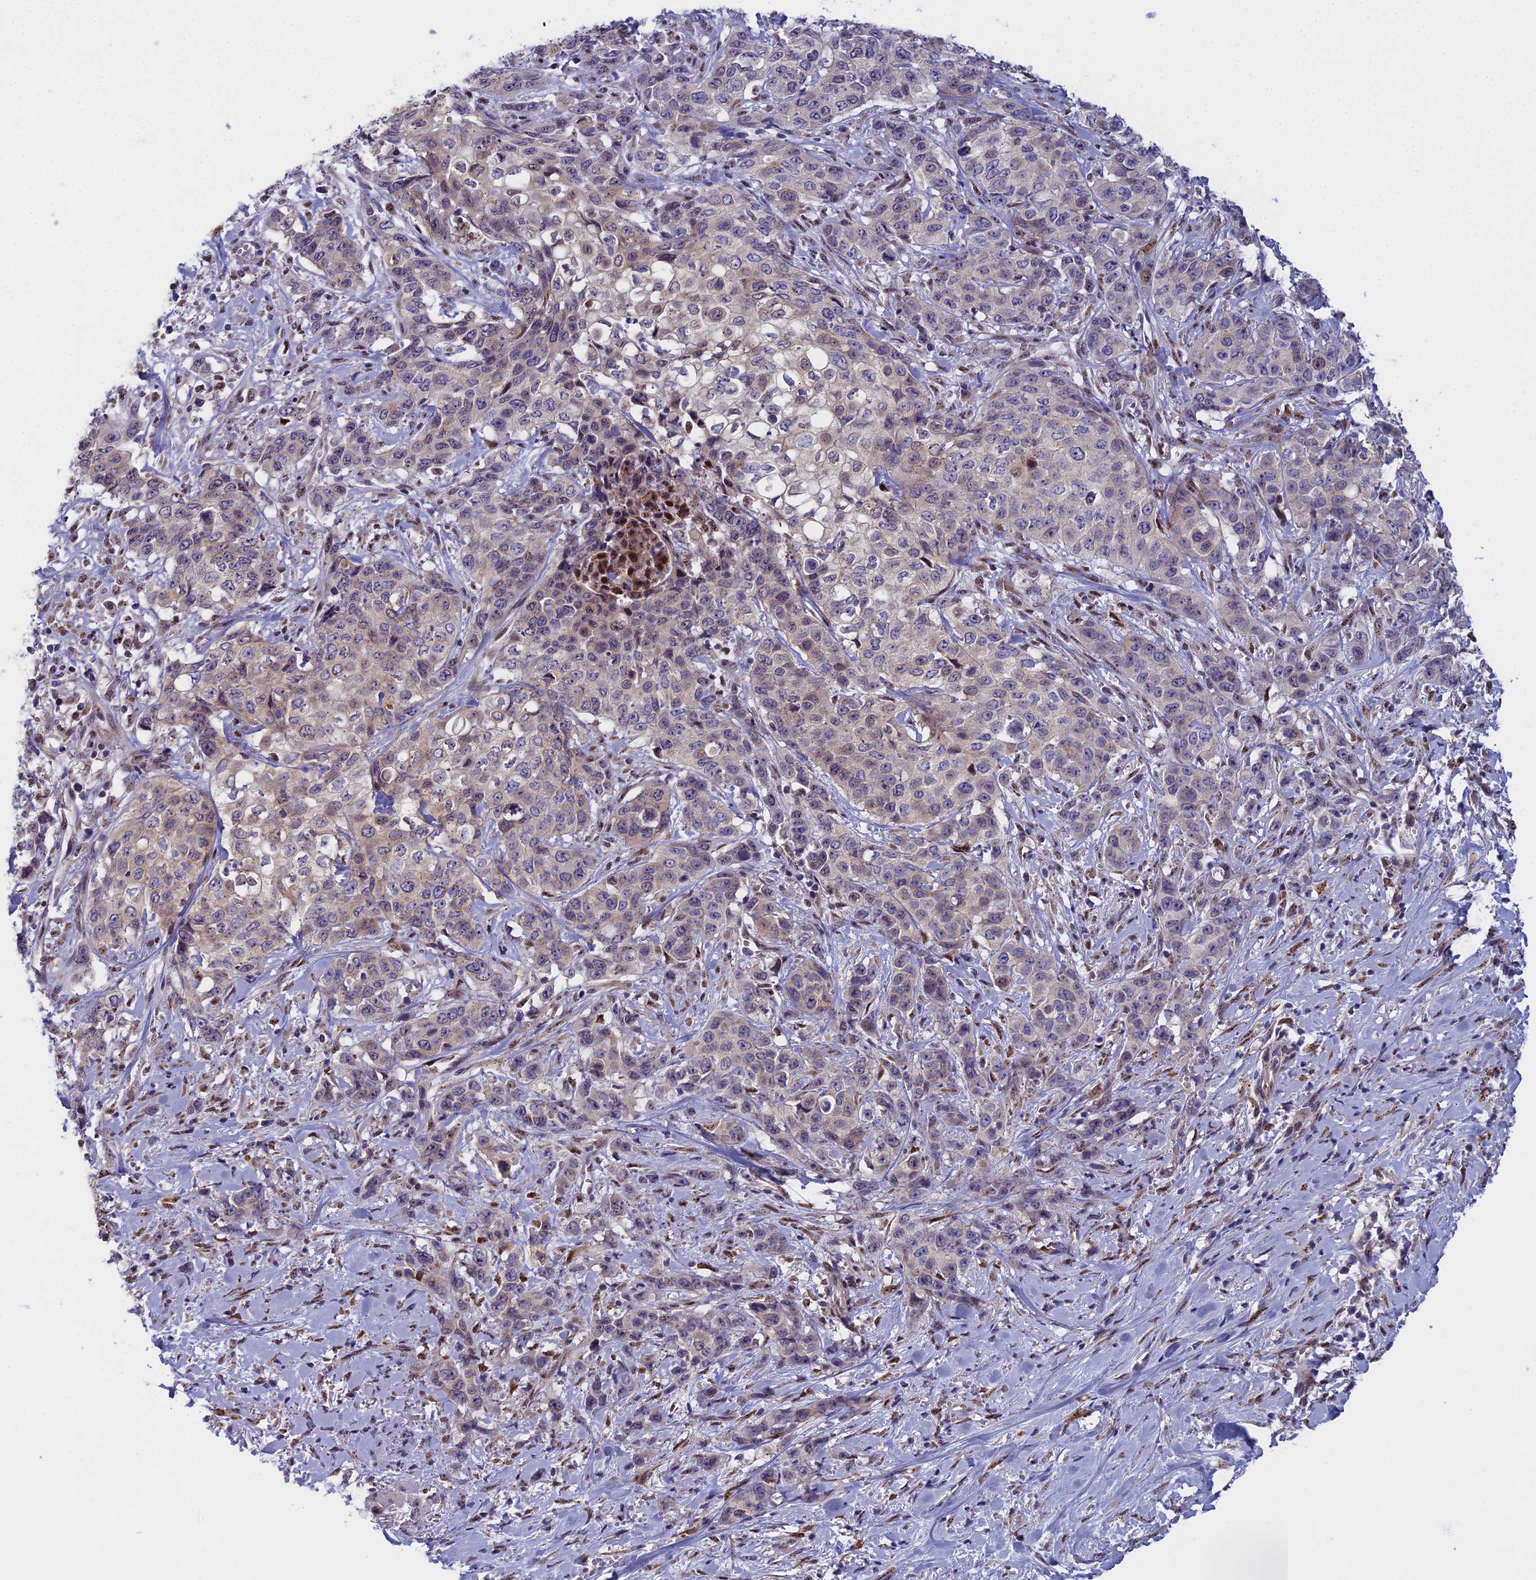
{"staining": {"intensity": "weak", "quantity": "<25%", "location": "cytoplasmic/membranous,nuclear"}, "tissue": "stomach cancer", "cell_type": "Tumor cells", "image_type": "cancer", "snomed": [{"axis": "morphology", "description": "Adenocarcinoma, NOS"}, {"axis": "topography", "description": "Stomach, upper"}], "caption": "There is no significant expression in tumor cells of stomach adenocarcinoma. (DAB (3,3'-diaminobenzidine) immunohistochemistry visualized using brightfield microscopy, high magnification).", "gene": "WDPCP", "patient": {"sex": "male", "age": 62}}